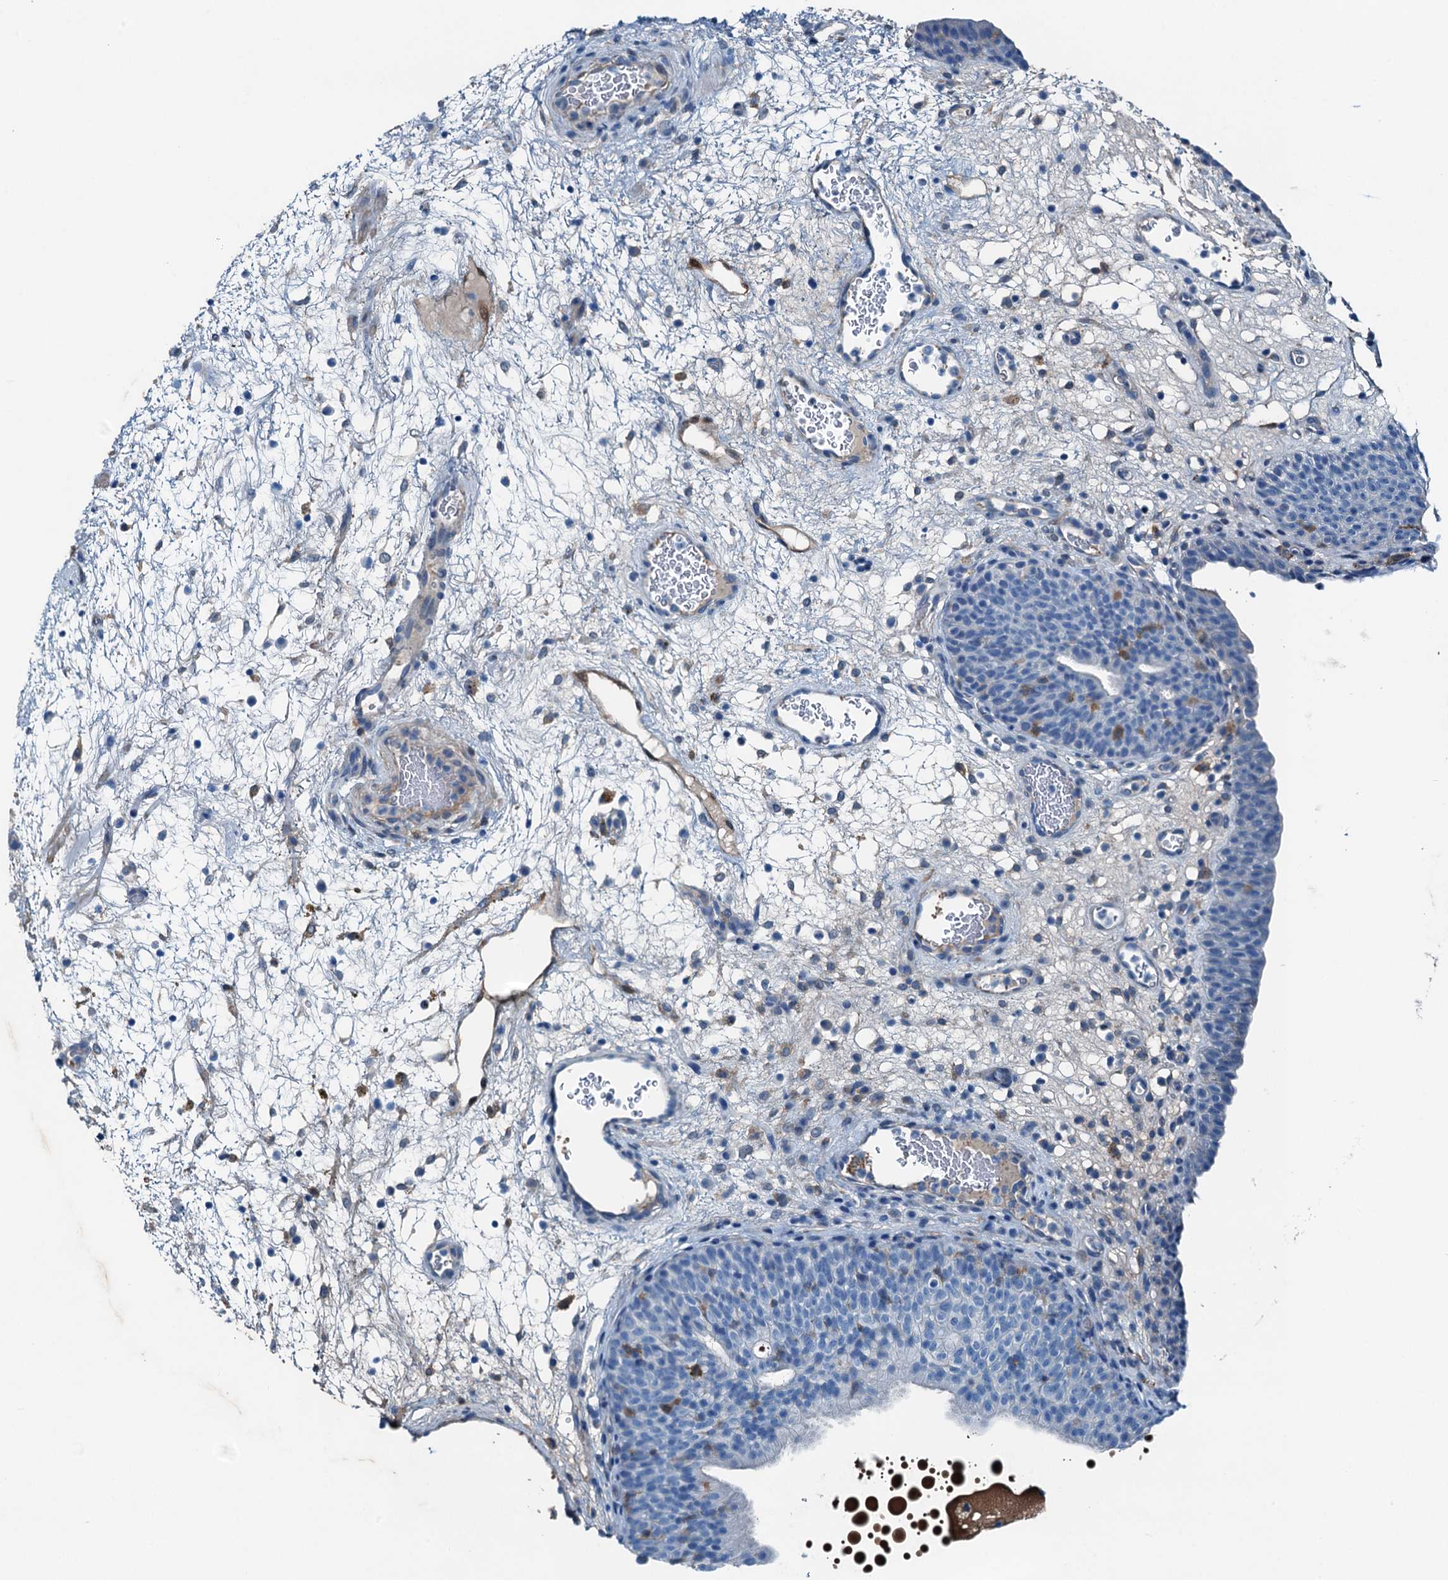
{"staining": {"intensity": "negative", "quantity": "none", "location": "none"}, "tissue": "urinary bladder", "cell_type": "Urothelial cells", "image_type": "normal", "snomed": [{"axis": "morphology", "description": "Normal tissue, NOS"}, {"axis": "topography", "description": "Urinary bladder"}], "caption": "Immunohistochemistry (IHC) of normal urinary bladder shows no positivity in urothelial cells.", "gene": "RAB3IL1", "patient": {"sex": "male", "age": 71}}